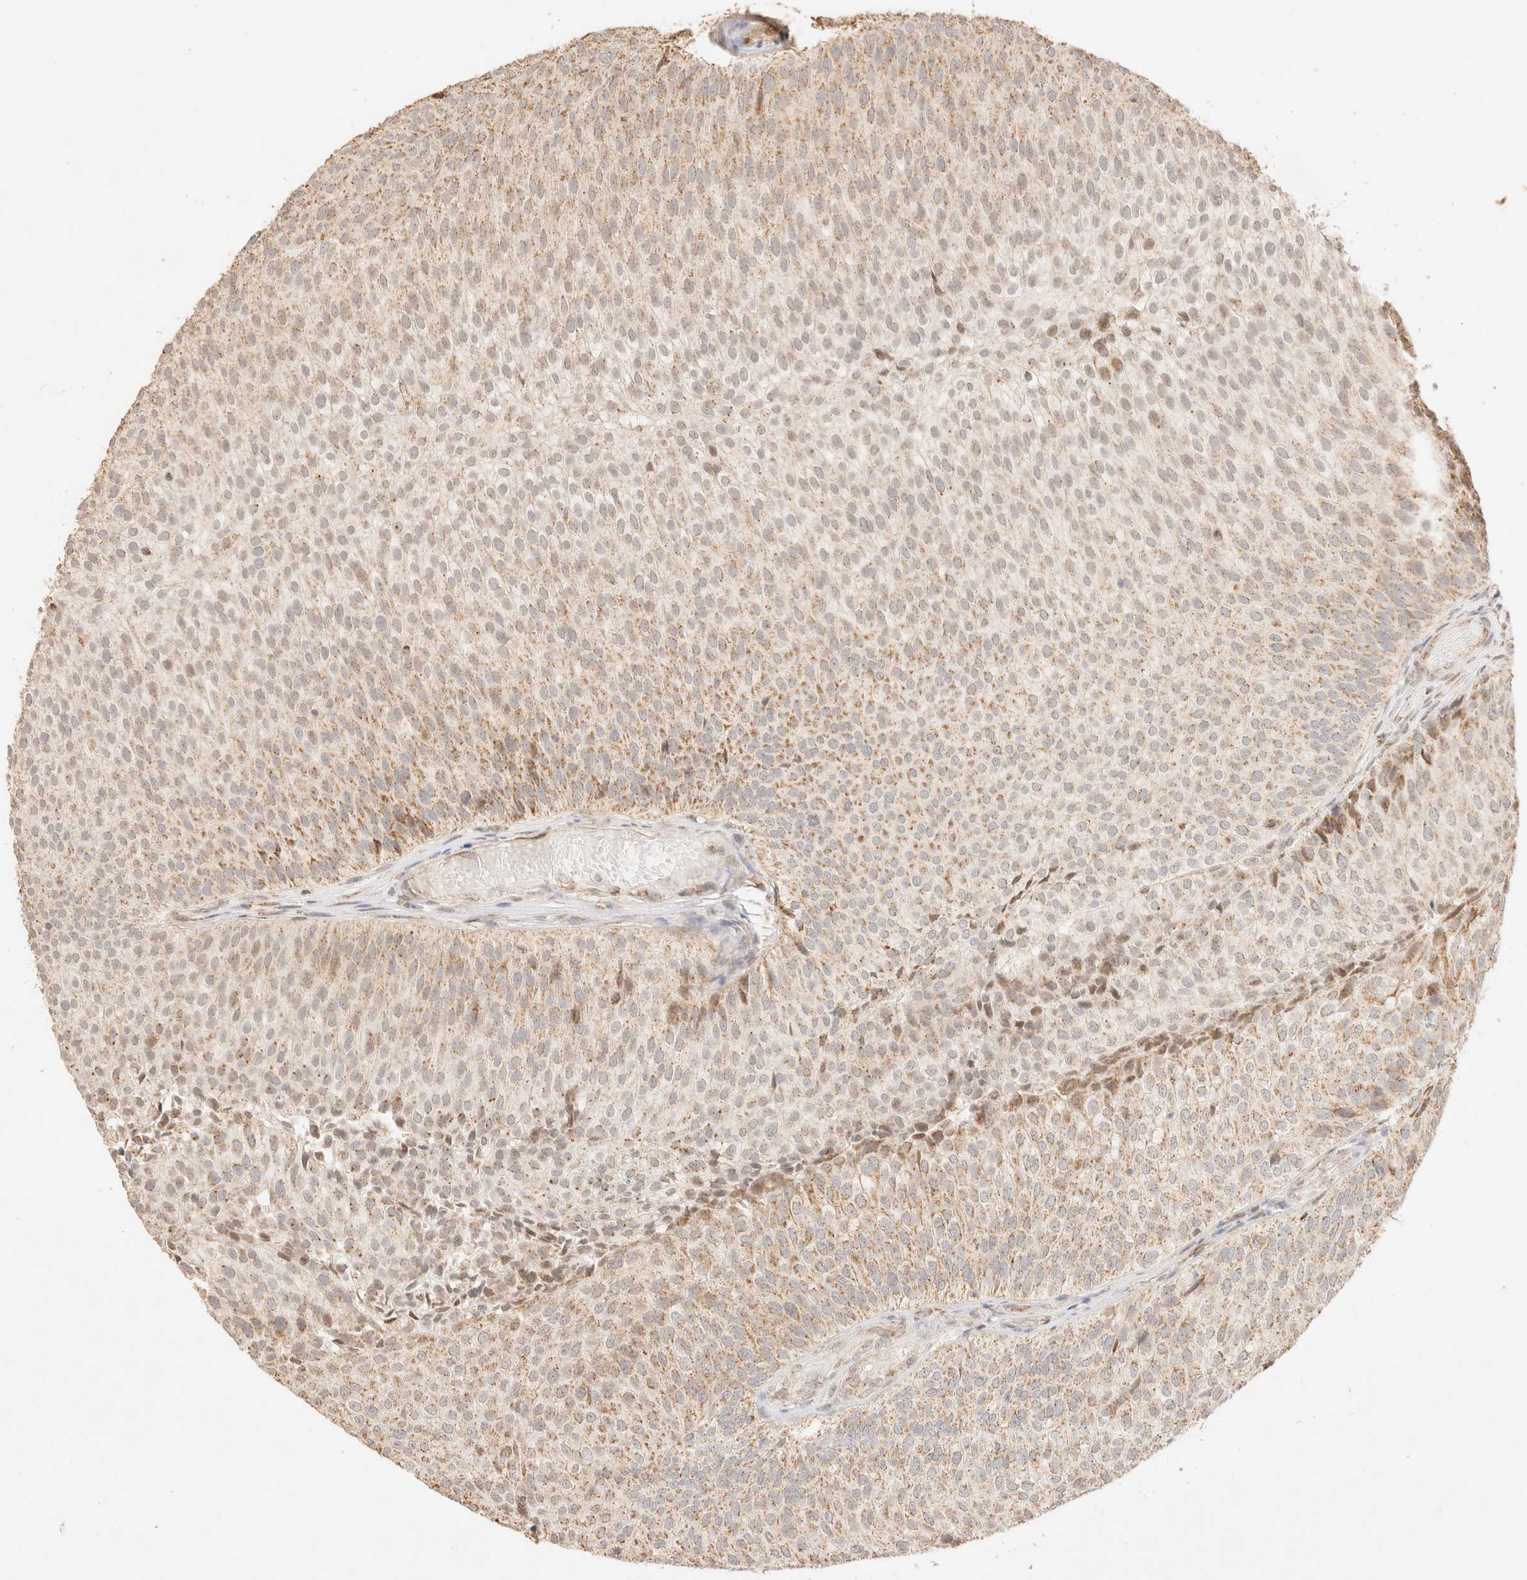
{"staining": {"intensity": "weak", "quantity": ">75%", "location": "cytoplasmic/membranous"}, "tissue": "urothelial cancer", "cell_type": "Tumor cells", "image_type": "cancer", "snomed": [{"axis": "morphology", "description": "Urothelial carcinoma, Low grade"}, {"axis": "topography", "description": "Urinary bladder"}], "caption": "A photomicrograph of human urothelial cancer stained for a protein reveals weak cytoplasmic/membranous brown staining in tumor cells.", "gene": "TACO1", "patient": {"sex": "male", "age": 86}}